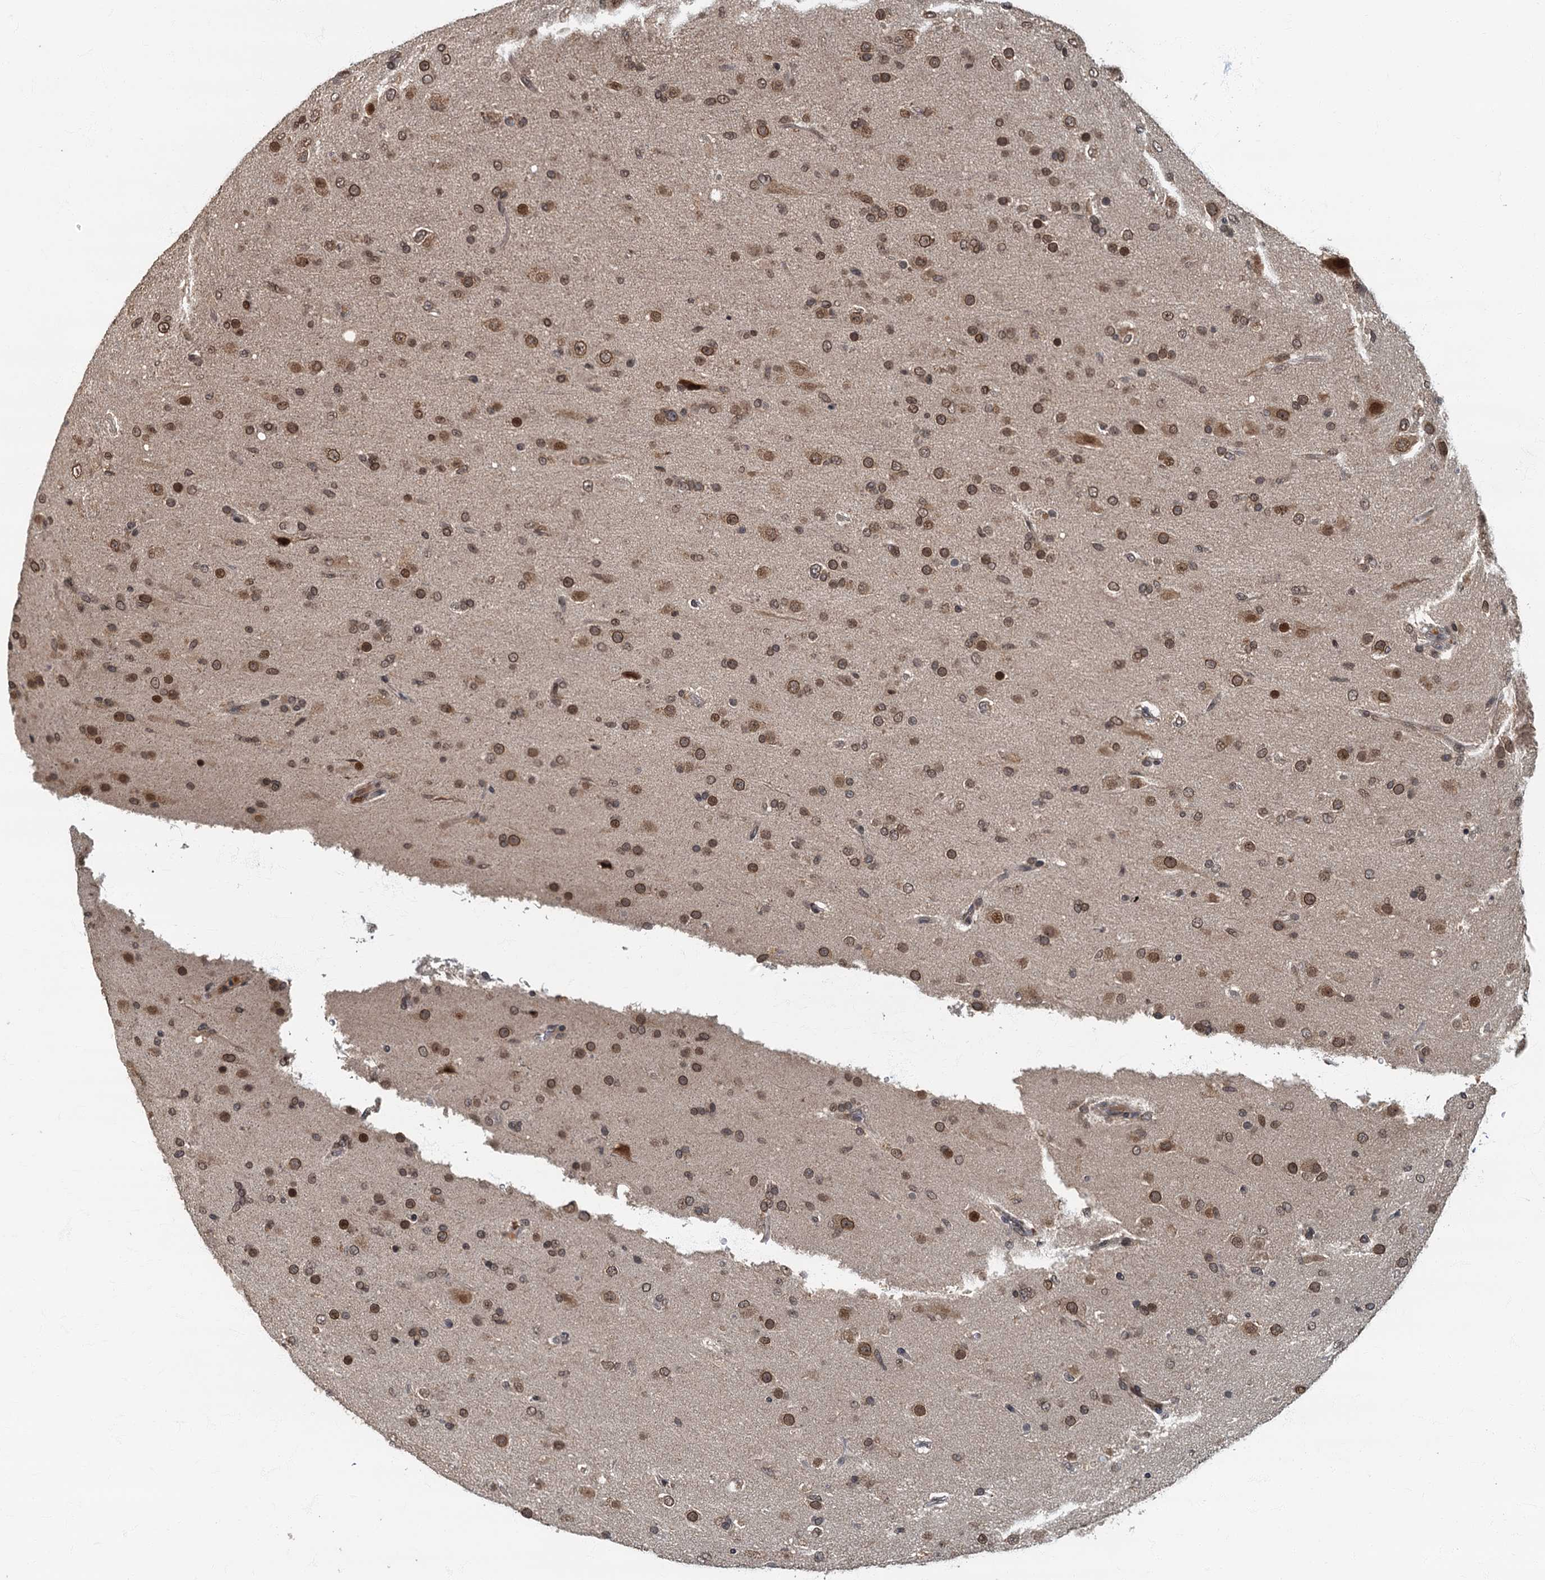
{"staining": {"intensity": "moderate", "quantity": "25%-75%", "location": "nuclear"}, "tissue": "glioma", "cell_type": "Tumor cells", "image_type": "cancer", "snomed": [{"axis": "morphology", "description": "Glioma, malignant, Low grade"}, {"axis": "topography", "description": "Brain"}], "caption": "Immunohistochemical staining of glioma demonstrates moderate nuclear protein expression in approximately 25%-75% of tumor cells.", "gene": "CKAP2L", "patient": {"sex": "male", "age": 65}}